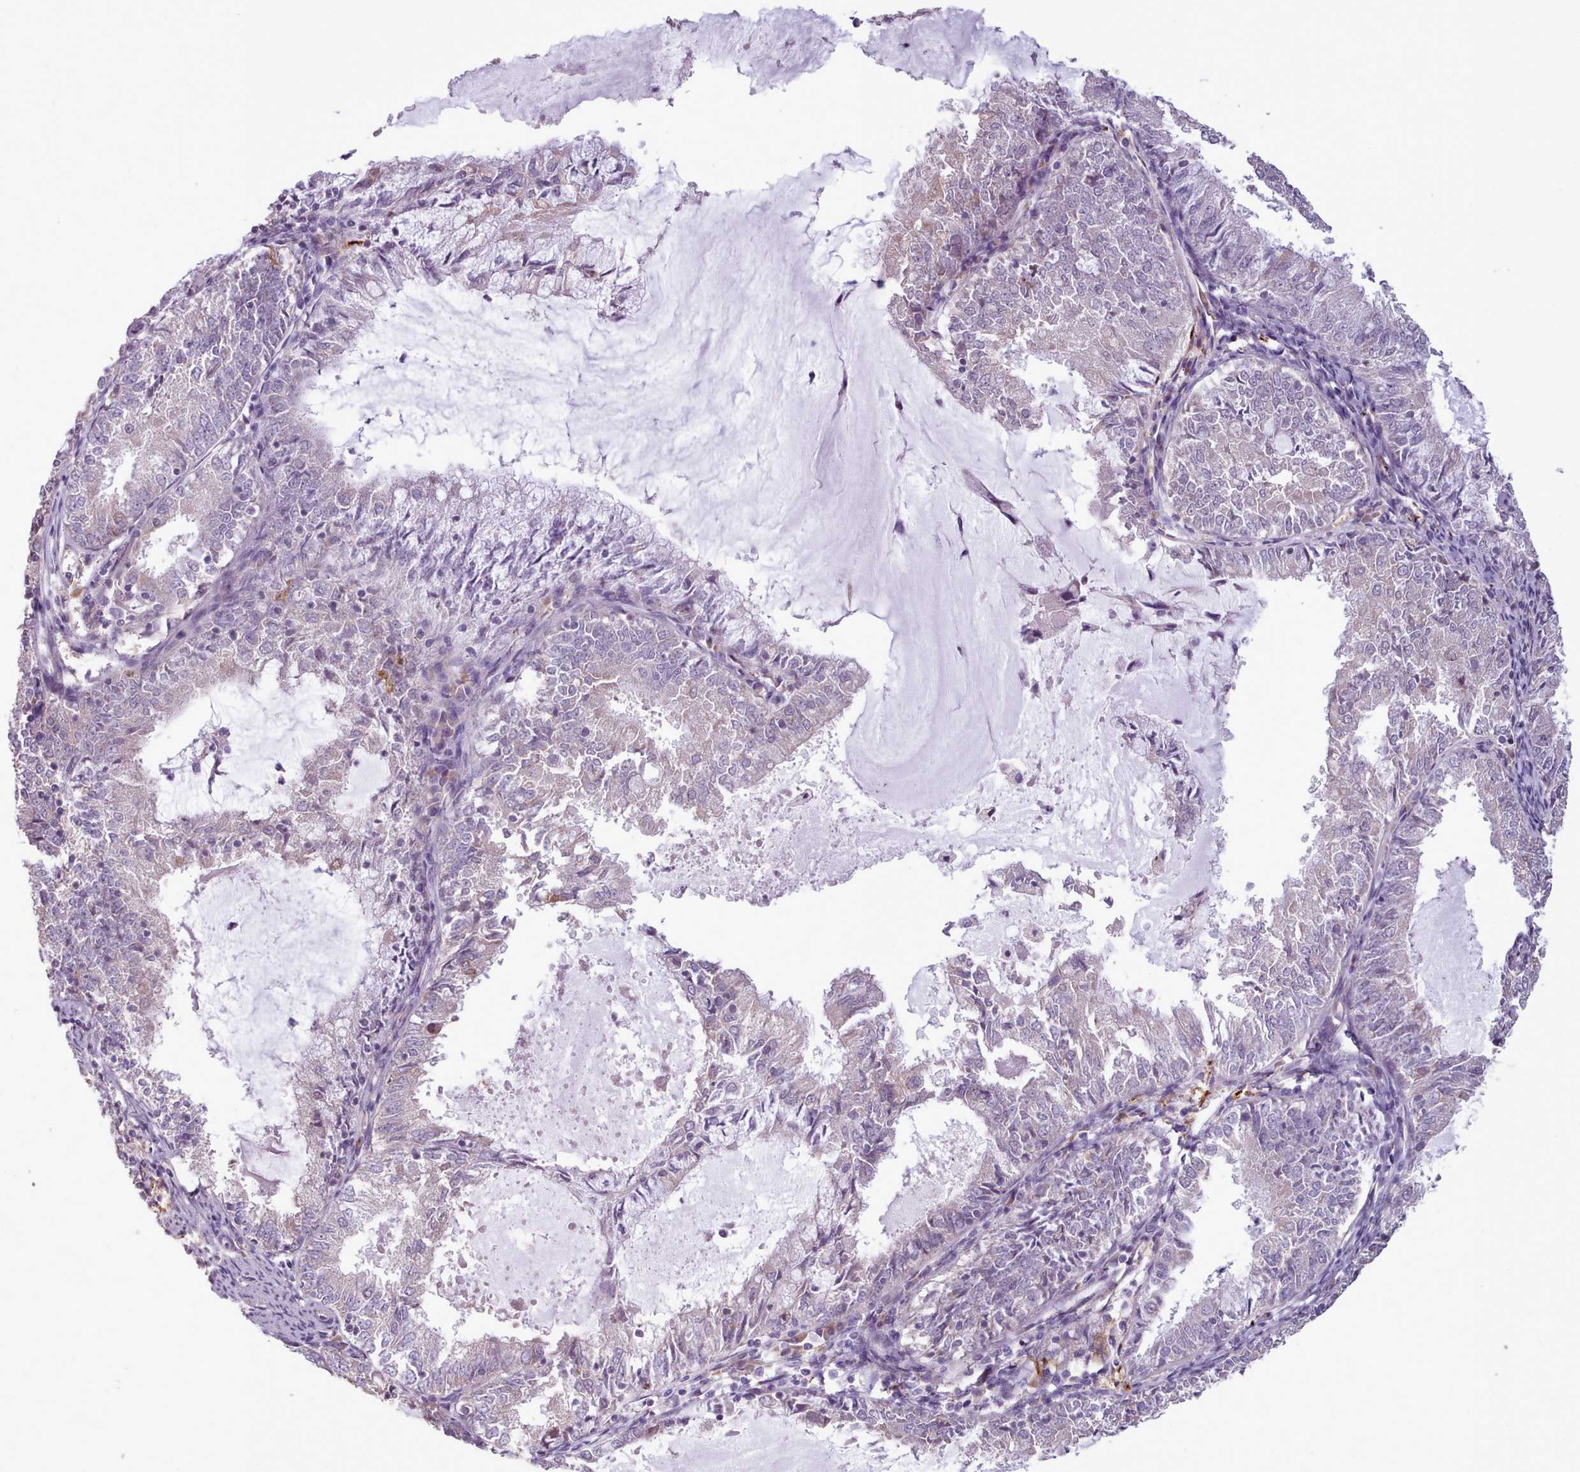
{"staining": {"intensity": "negative", "quantity": "none", "location": "none"}, "tissue": "endometrial cancer", "cell_type": "Tumor cells", "image_type": "cancer", "snomed": [{"axis": "morphology", "description": "Adenocarcinoma, NOS"}, {"axis": "topography", "description": "Endometrium"}], "caption": "There is no significant expression in tumor cells of adenocarcinoma (endometrial).", "gene": "DPF1", "patient": {"sex": "female", "age": 57}}